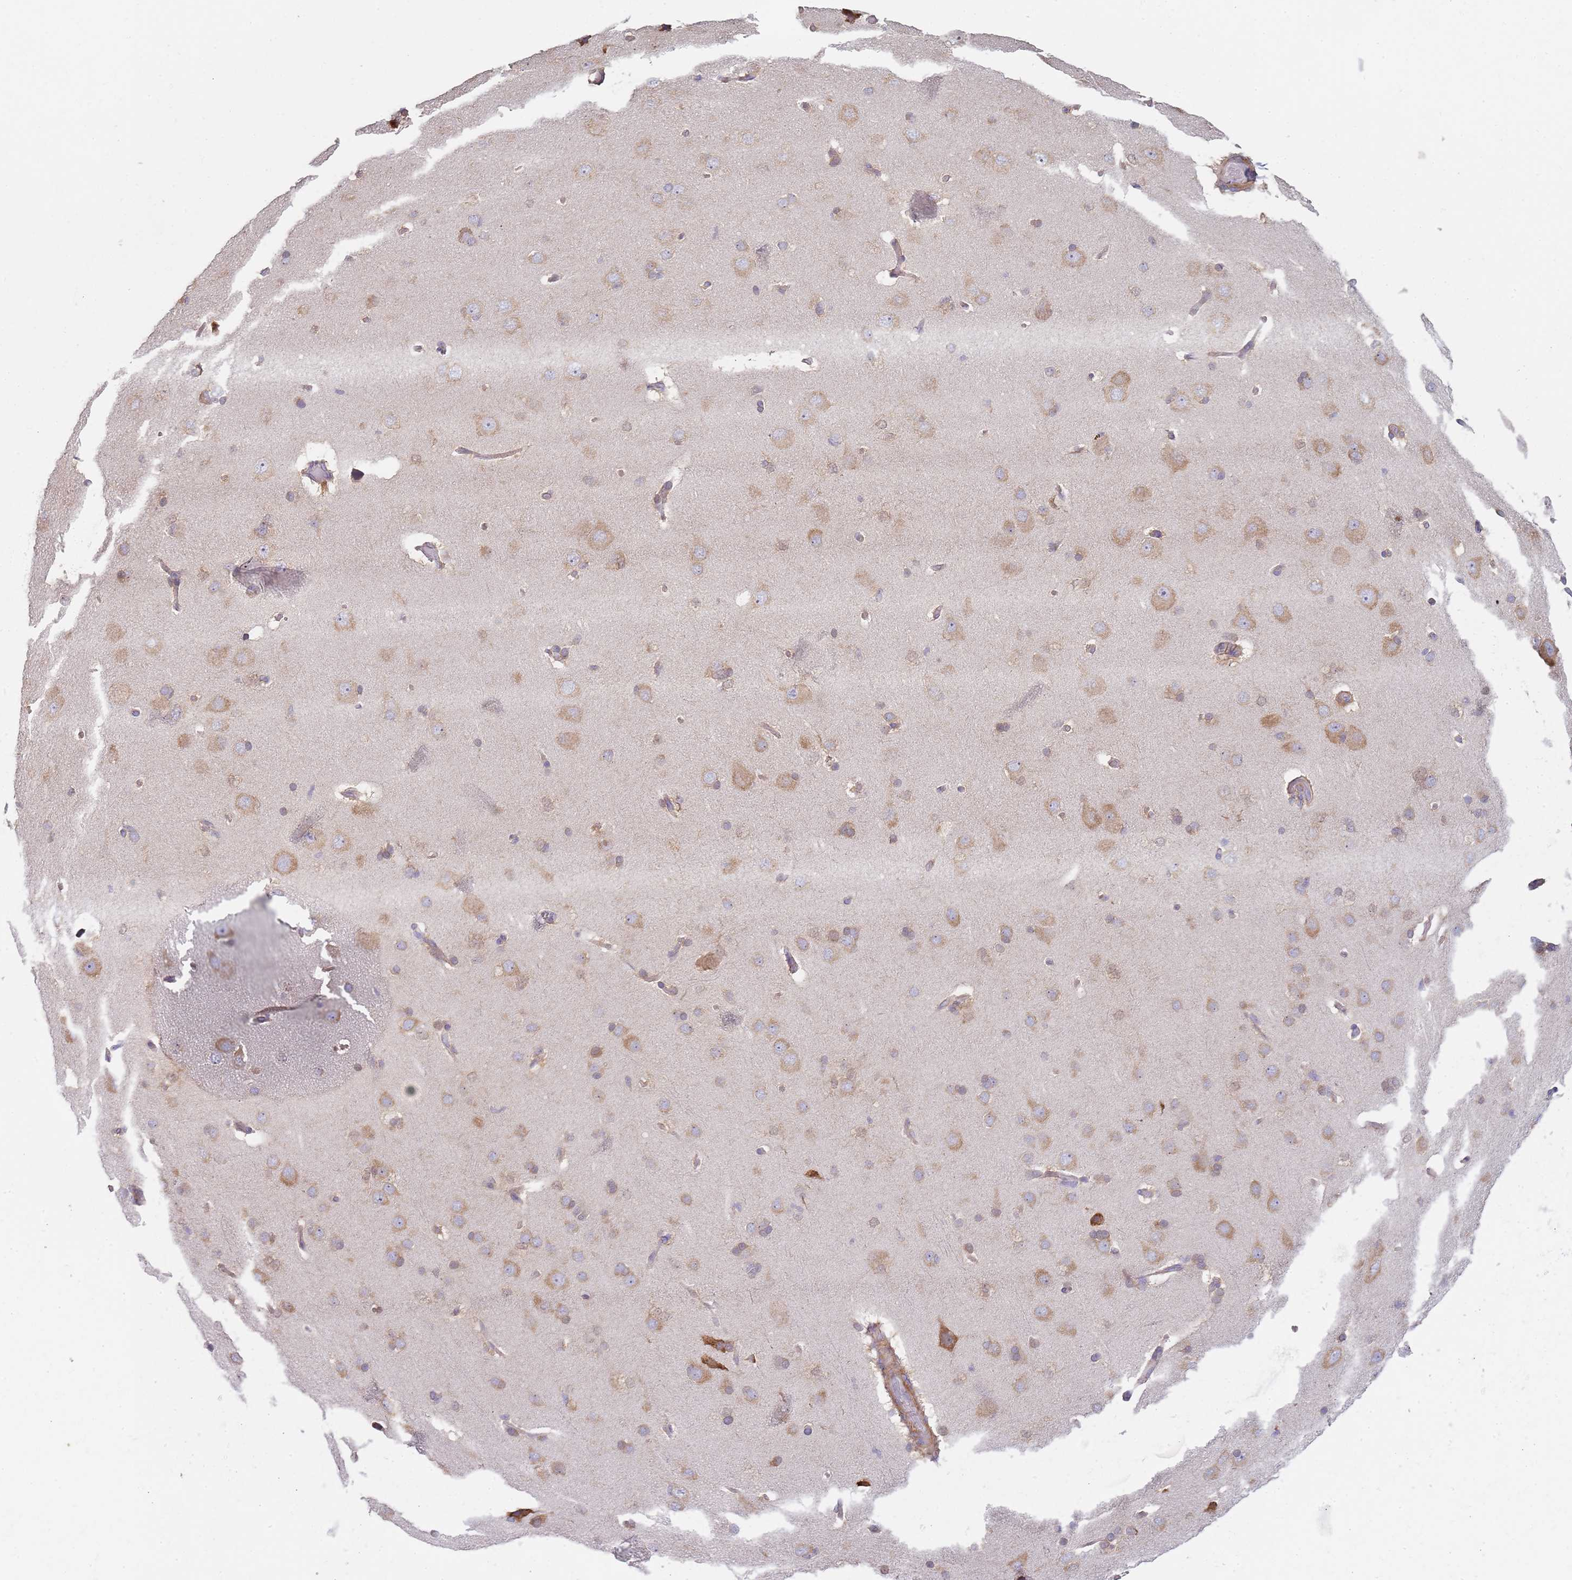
{"staining": {"intensity": "moderate", "quantity": "25%-75%", "location": "cytoplasmic/membranous"}, "tissue": "cerebral cortex", "cell_type": "Endothelial cells", "image_type": "normal", "snomed": [{"axis": "morphology", "description": "Normal tissue, NOS"}, {"axis": "topography", "description": "Cerebral cortex"}], "caption": "This photomicrograph exhibits immunohistochemistry (IHC) staining of benign human cerebral cortex, with medium moderate cytoplasmic/membranous positivity in approximately 25%-75% of endothelial cells.", "gene": "SLC26A6", "patient": {"sex": "male", "age": 62}}